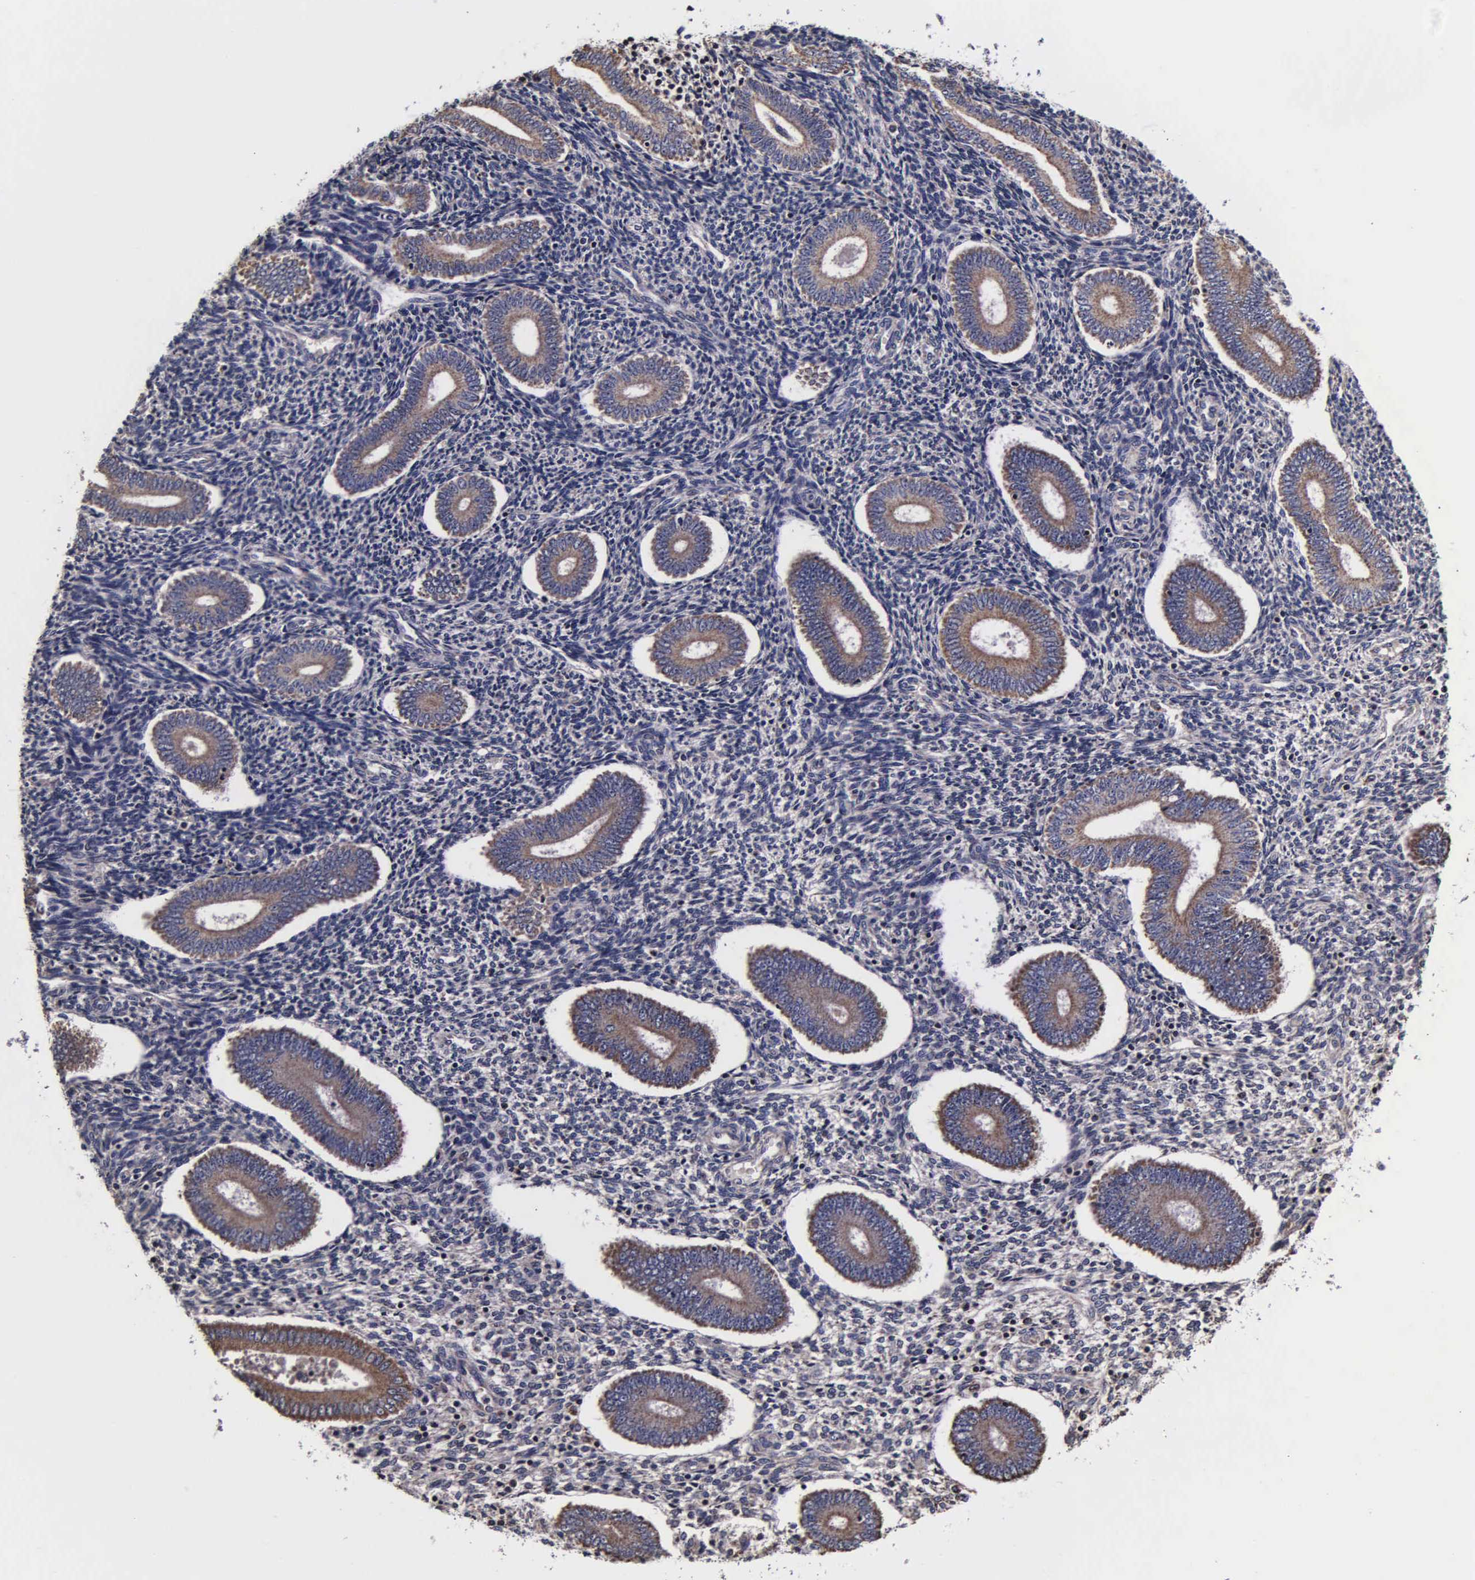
{"staining": {"intensity": "negative", "quantity": "none", "location": "none"}, "tissue": "endometrium", "cell_type": "Cells in endometrial stroma", "image_type": "normal", "snomed": [{"axis": "morphology", "description": "Normal tissue, NOS"}, {"axis": "topography", "description": "Endometrium"}], "caption": "The micrograph shows no significant positivity in cells in endometrial stroma of endometrium.", "gene": "PSMA3", "patient": {"sex": "female", "age": 35}}